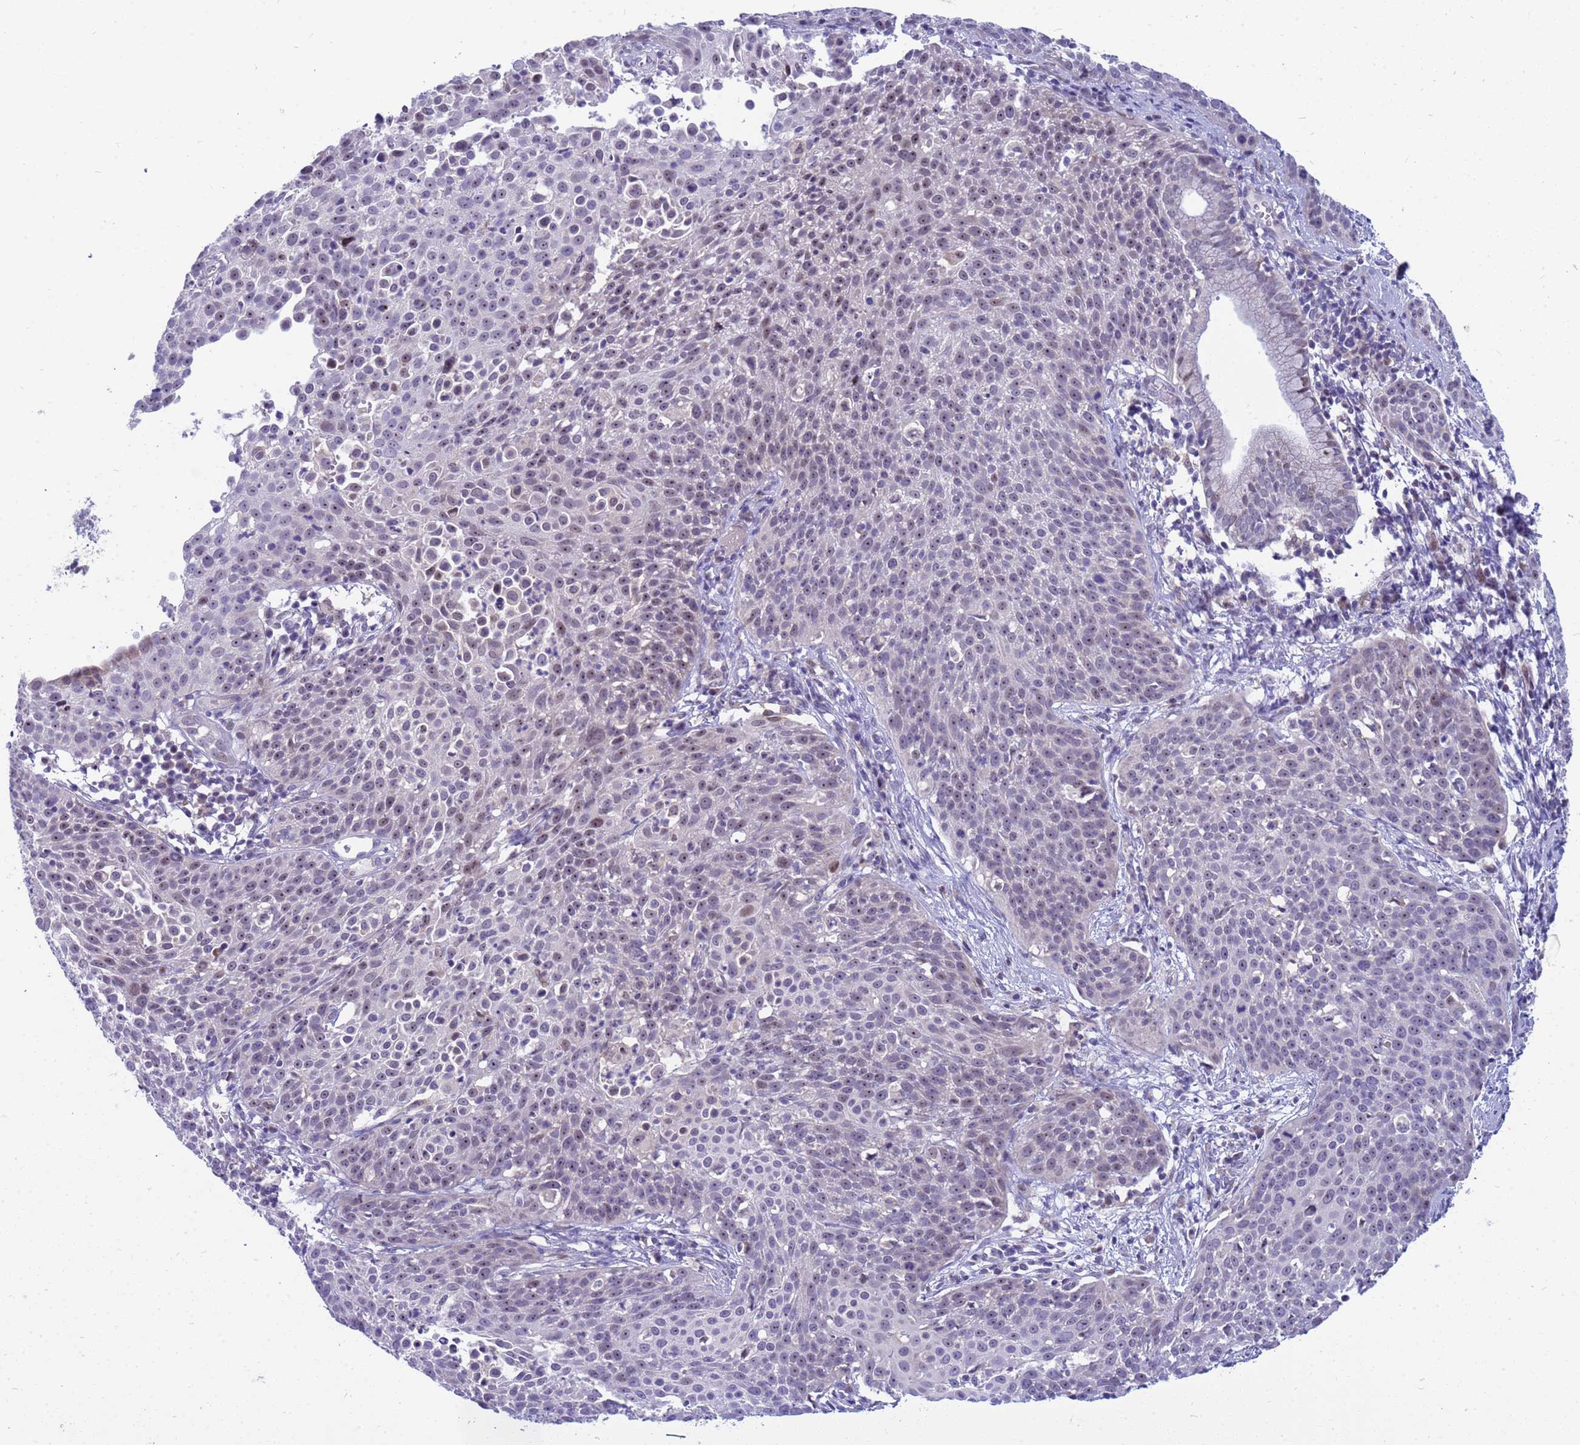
{"staining": {"intensity": "weak", "quantity": "<25%", "location": "nuclear"}, "tissue": "cervical cancer", "cell_type": "Tumor cells", "image_type": "cancer", "snomed": [{"axis": "morphology", "description": "Squamous cell carcinoma, NOS"}, {"axis": "topography", "description": "Cervix"}], "caption": "High power microscopy image of an immunohistochemistry histopathology image of squamous cell carcinoma (cervical), revealing no significant expression in tumor cells.", "gene": "LRATD1", "patient": {"sex": "female", "age": 38}}